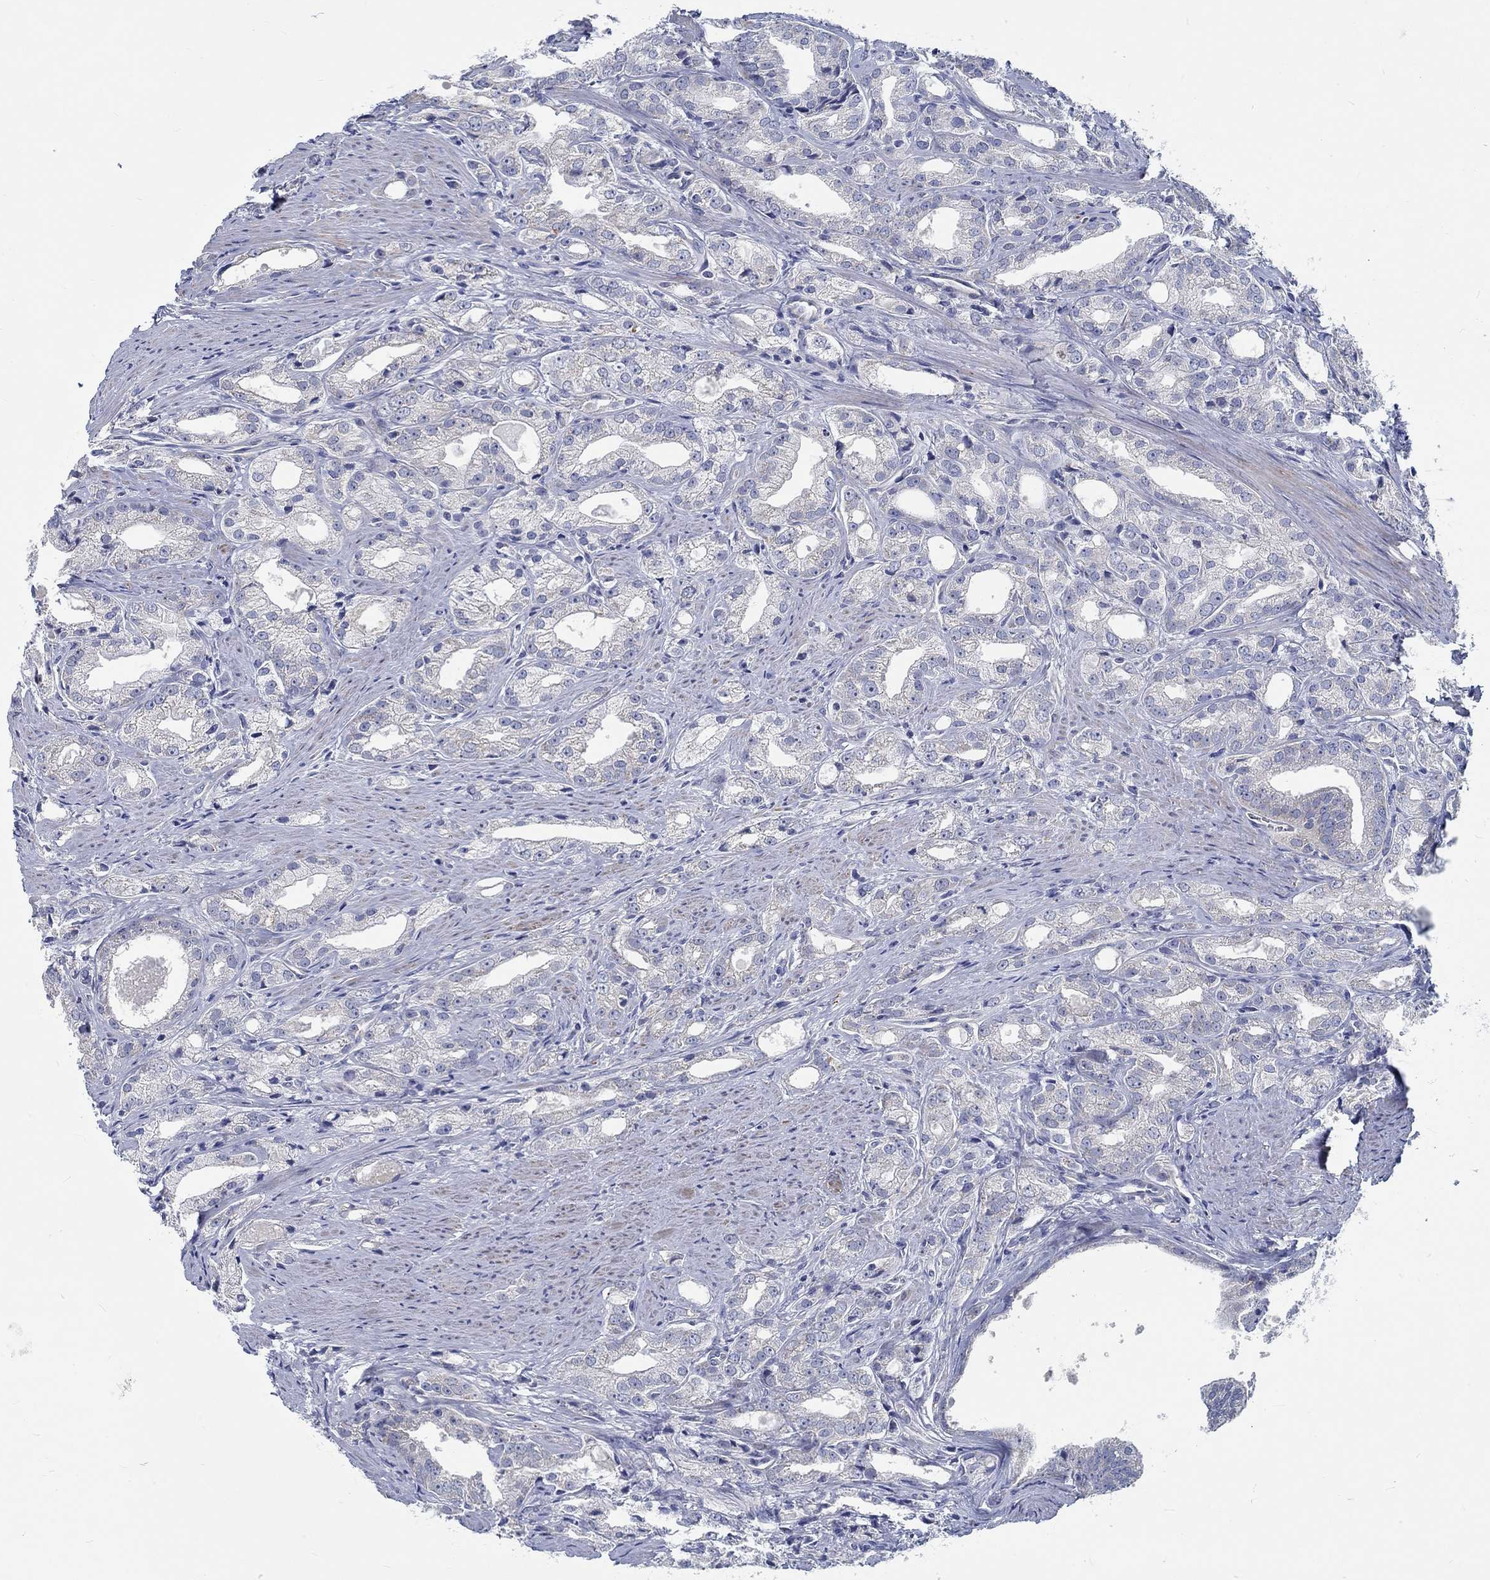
{"staining": {"intensity": "negative", "quantity": "none", "location": "none"}, "tissue": "prostate cancer", "cell_type": "Tumor cells", "image_type": "cancer", "snomed": [{"axis": "morphology", "description": "Adenocarcinoma, NOS"}, {"axis": "morphology", "description": "Adenocarcinoma, High grade"}, {"axis": "topography", "description": "Prostate"}], "caption": "DAB (3,3'-diaminobenzidine) immunohistochemical staining of human prostate adenocarcinoma exhibits no significant positivity in tumor cells.", "gene": "MYBPC1", "patient": {"sex": "male", "age": 70}}